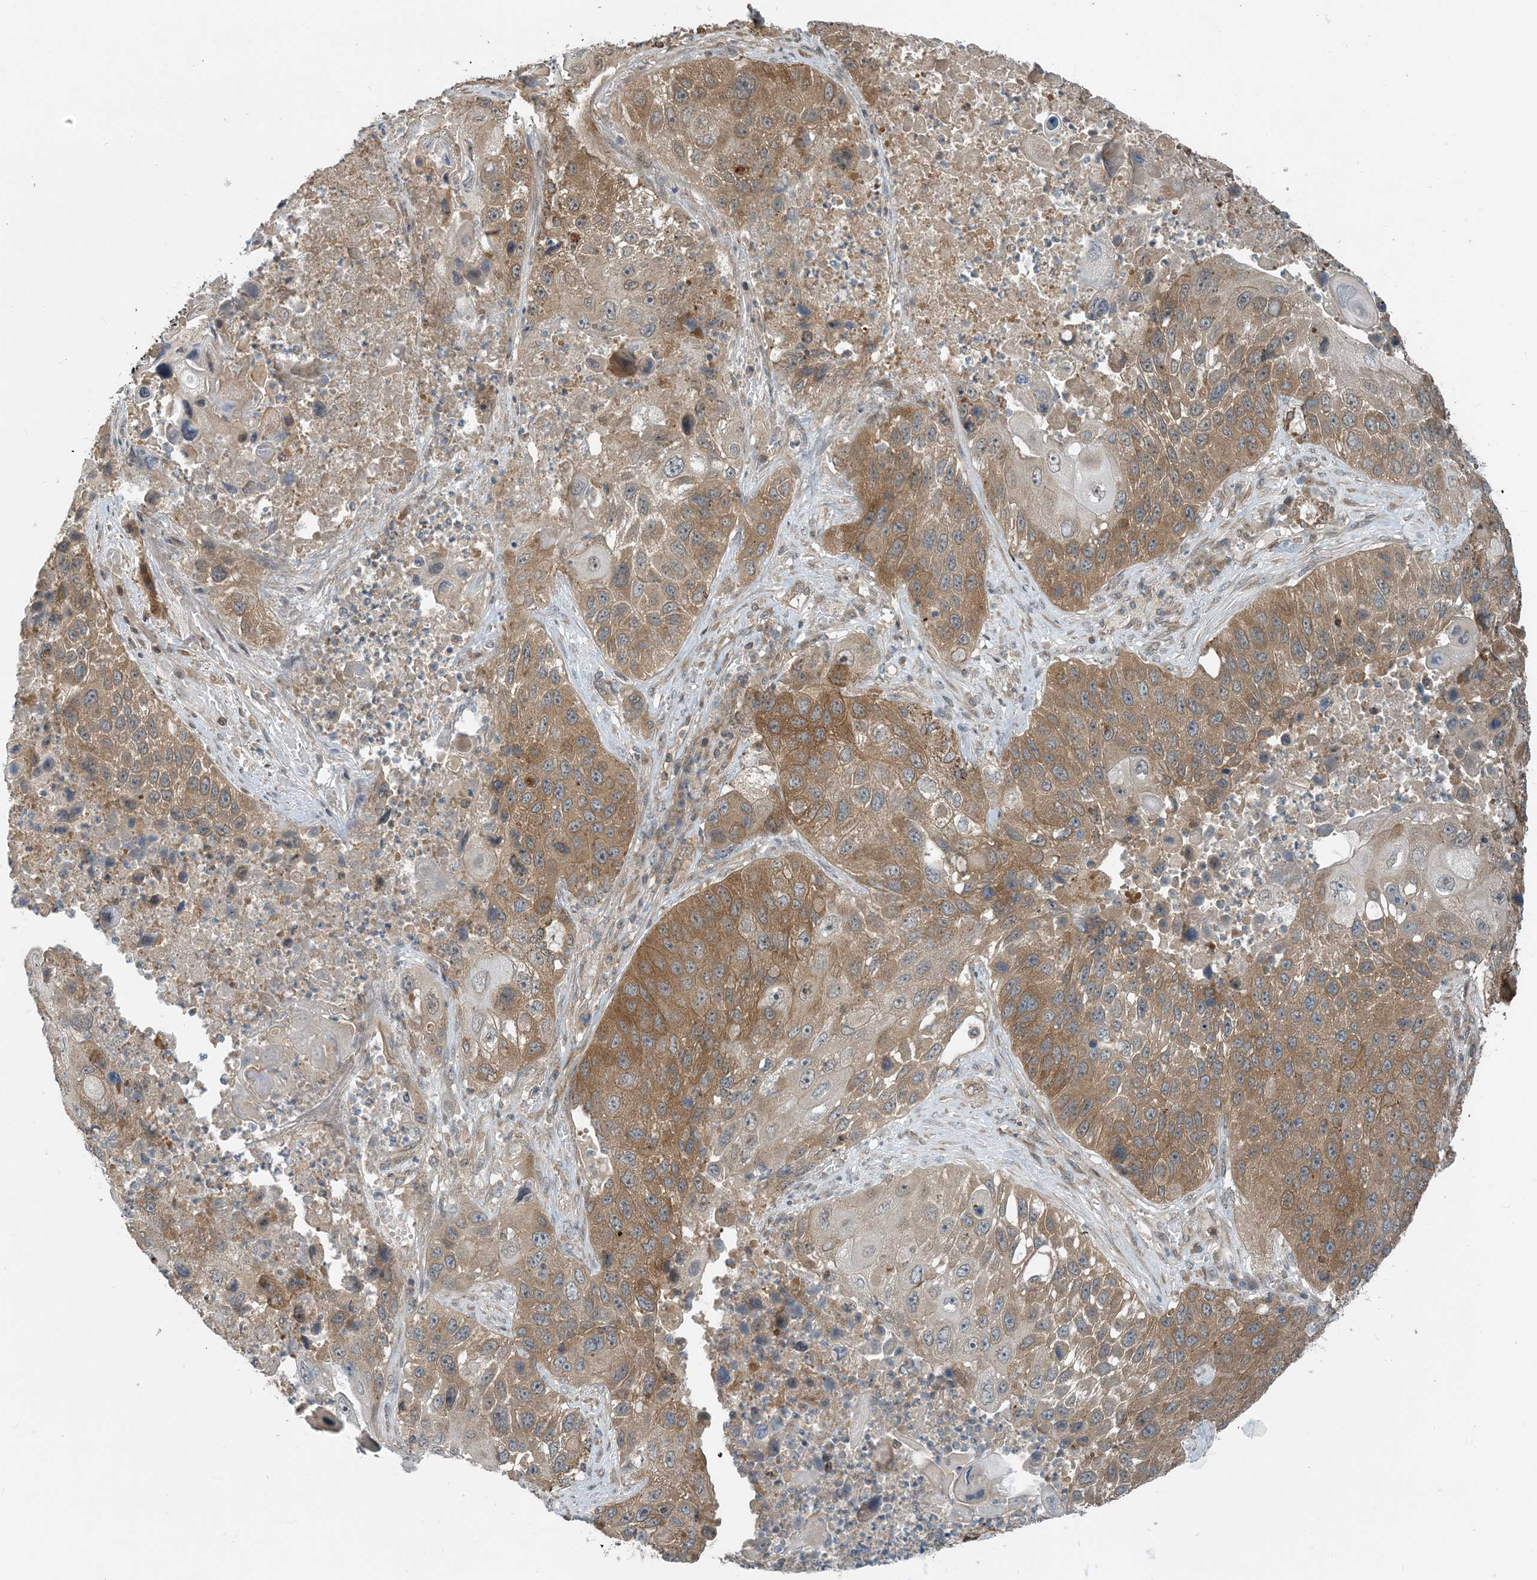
{"staining": {"intensity": "moderate", "quantity": ">75%", "location": "cytoplasmic/membranous"}, "tissue": "lung cancer", "cell_type": "Tumor cells", "image_type": "cancer", "snomed": [{"axis": "morphology", "description": "Squamous cell carcinoma, NOS"}, {"axis": "topography", "description": "Lung"}], "caption": "Immunohistochemistry (IHC) photomicrograph of neoplastic tissue: lung cancer (squamous cell carcinoma) stained using IHC displays medium levels of moderate protein expression localized specifically in the cytoplasmic/membranous of tumor cells, appearing as a cytoplasmic/membranous brown color.", "gene": "ZBTB3", "patient": {"sex": "male", "age": 61}}